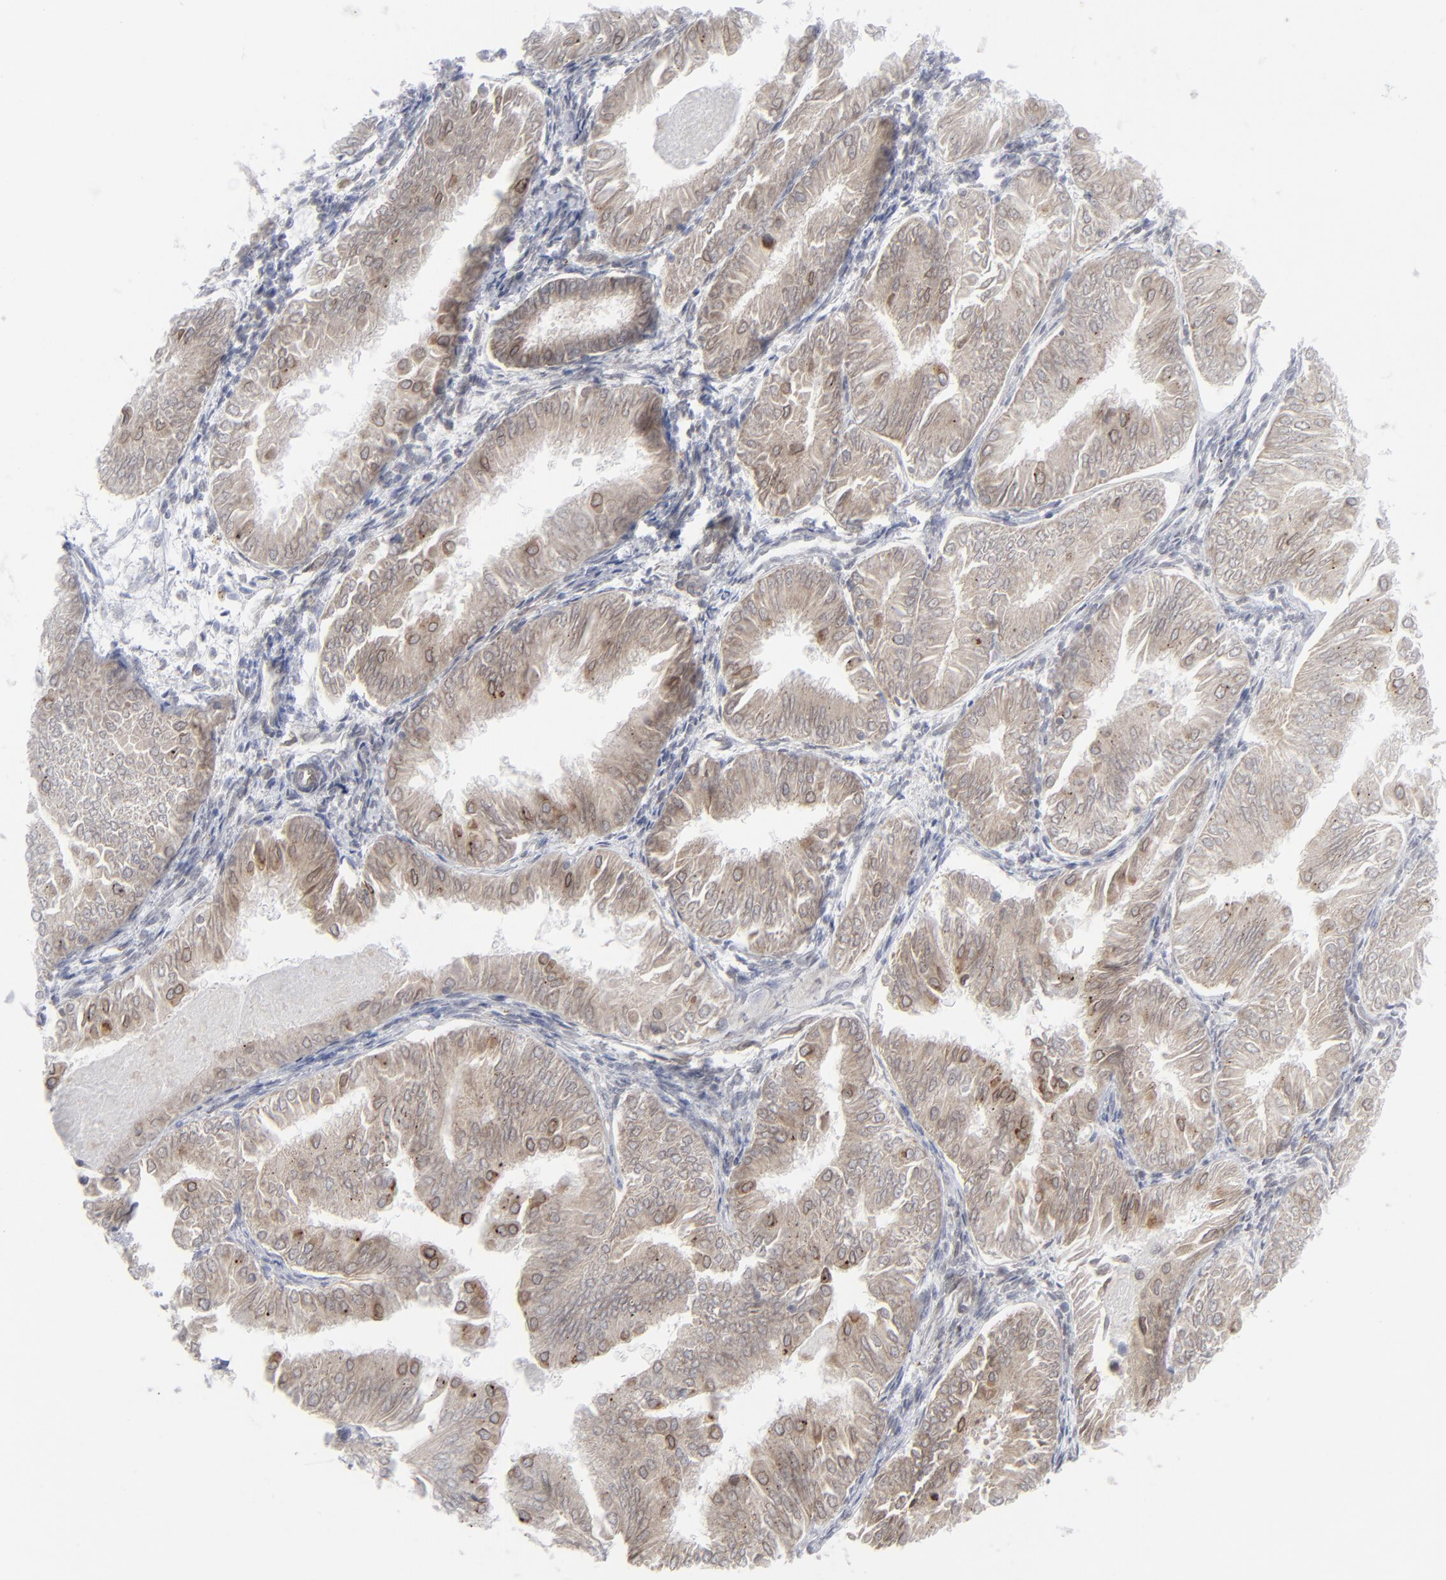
{"staining": {"intensity": "moderate", "quantity": "25%-75%", "location": "cytoplasmic/membranous"}, "tissue": "endometrial cancer", "cell_type": "Tumor cells", "image_type": "cancer", "snomed": [{"axis": "morphology", "description": "Adenocarcinoma, NOS"}, {"axis": "topography", "description": "Endometrium"}], "caption": "Immunohistochemistry histopathology image of neoplastic tissue: endometrial cancer (adenocarcinoma) stained using IHC shows medium levels of moderate protein expression localized specifically in the cytoplasmic/membranous of tumor cells, appearing as a cytoplasmic/membranous brown color.", "gene": "NUP88", "patient": {"sex": "female", "age": 53}}